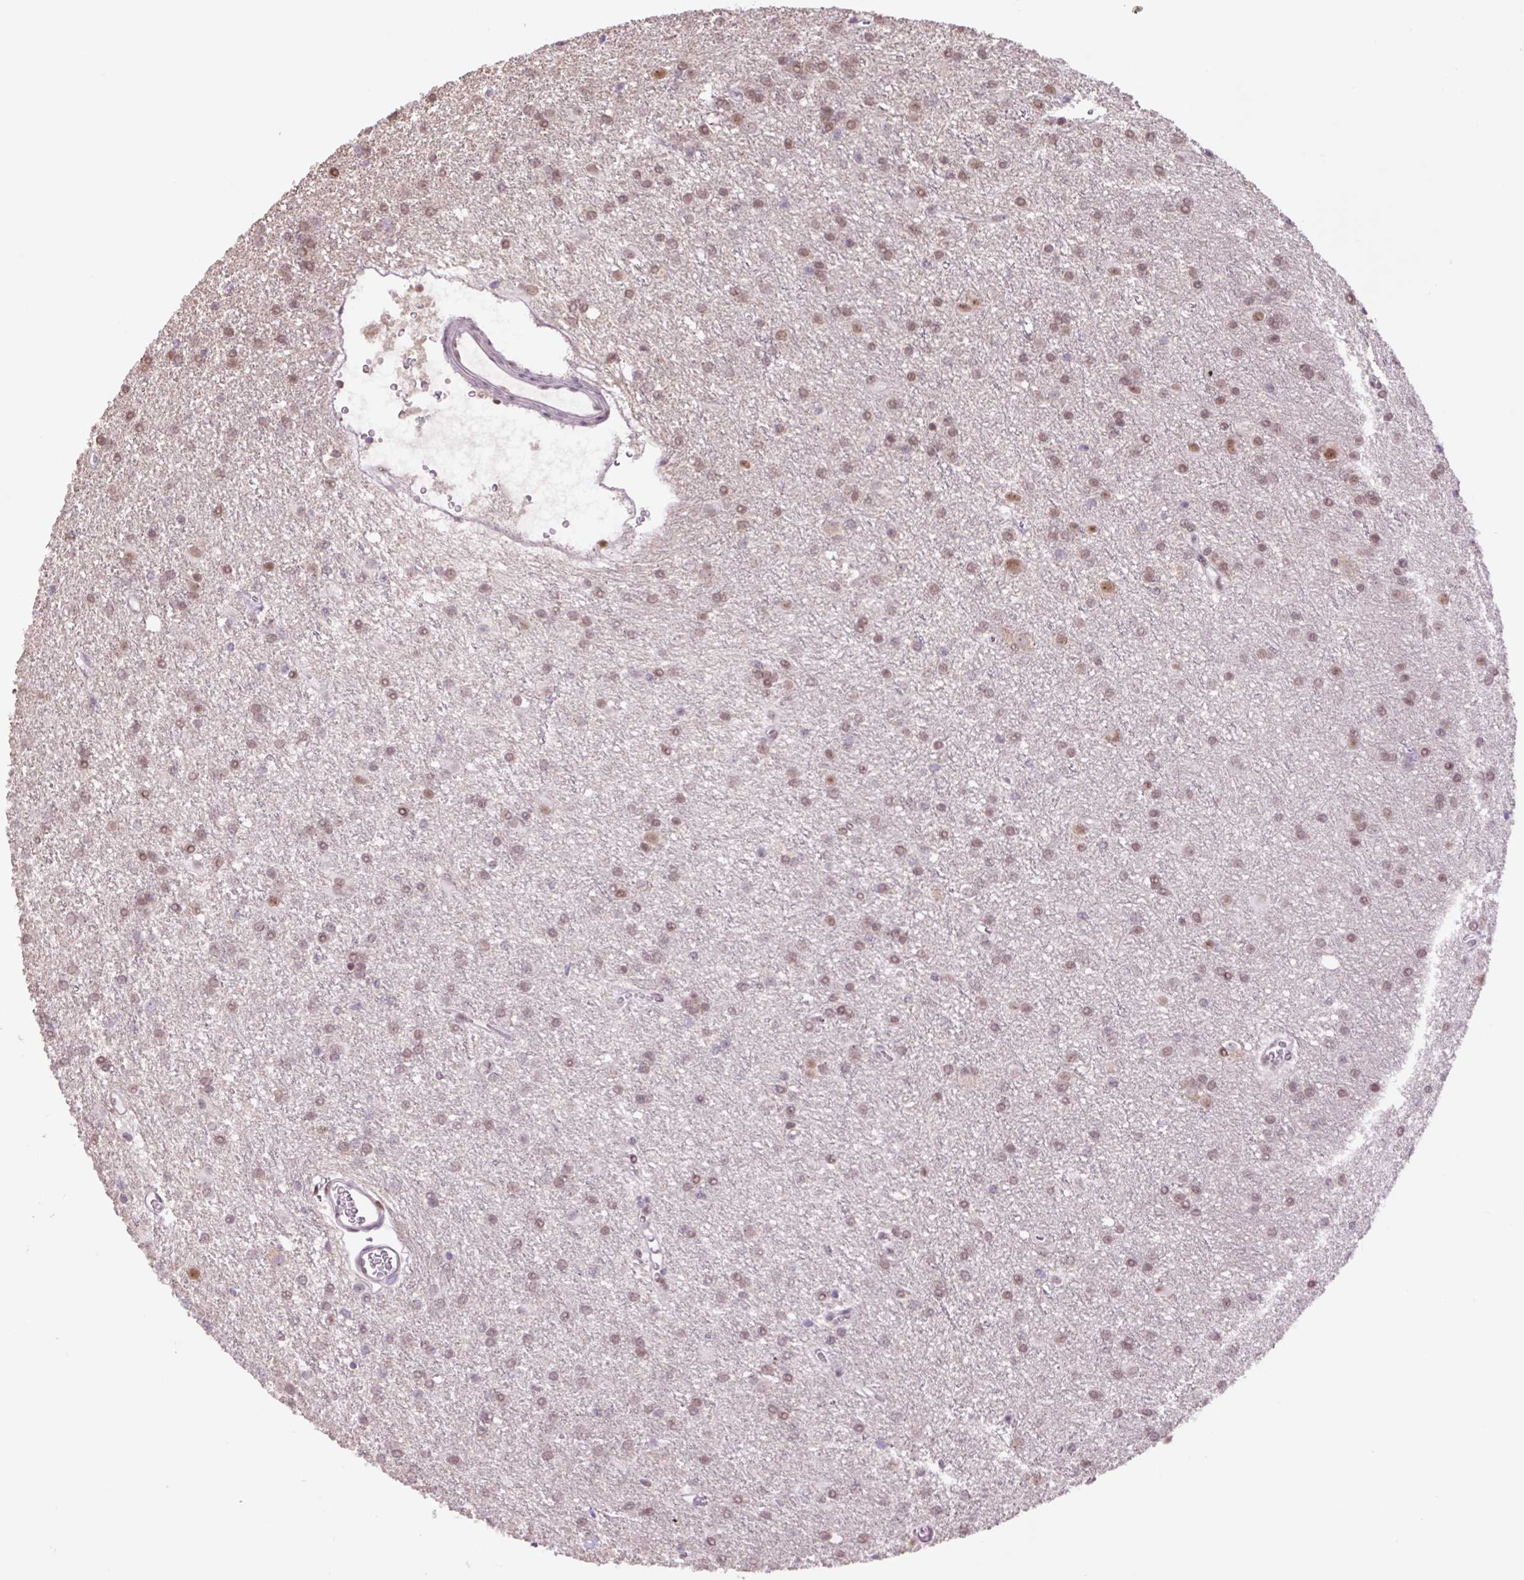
{"staining": {"intensity": "weak", "quantity": ">75%", "location": "nuclear"}, "tissue": "glioma", "cell_type": "Tumor cells", "image_type": "cancer", "snomed": [{"axis": "morphology", "description": "Glioma, malignant, High grade"}, {"axis": "topography", "description": "Brain"}], "caption": "Tumor cells reveal weak nuclear positivity in about >75% of cells in glioma.", "gene": "TAF1A", "patient": {"sex": "female", "age": 50}}